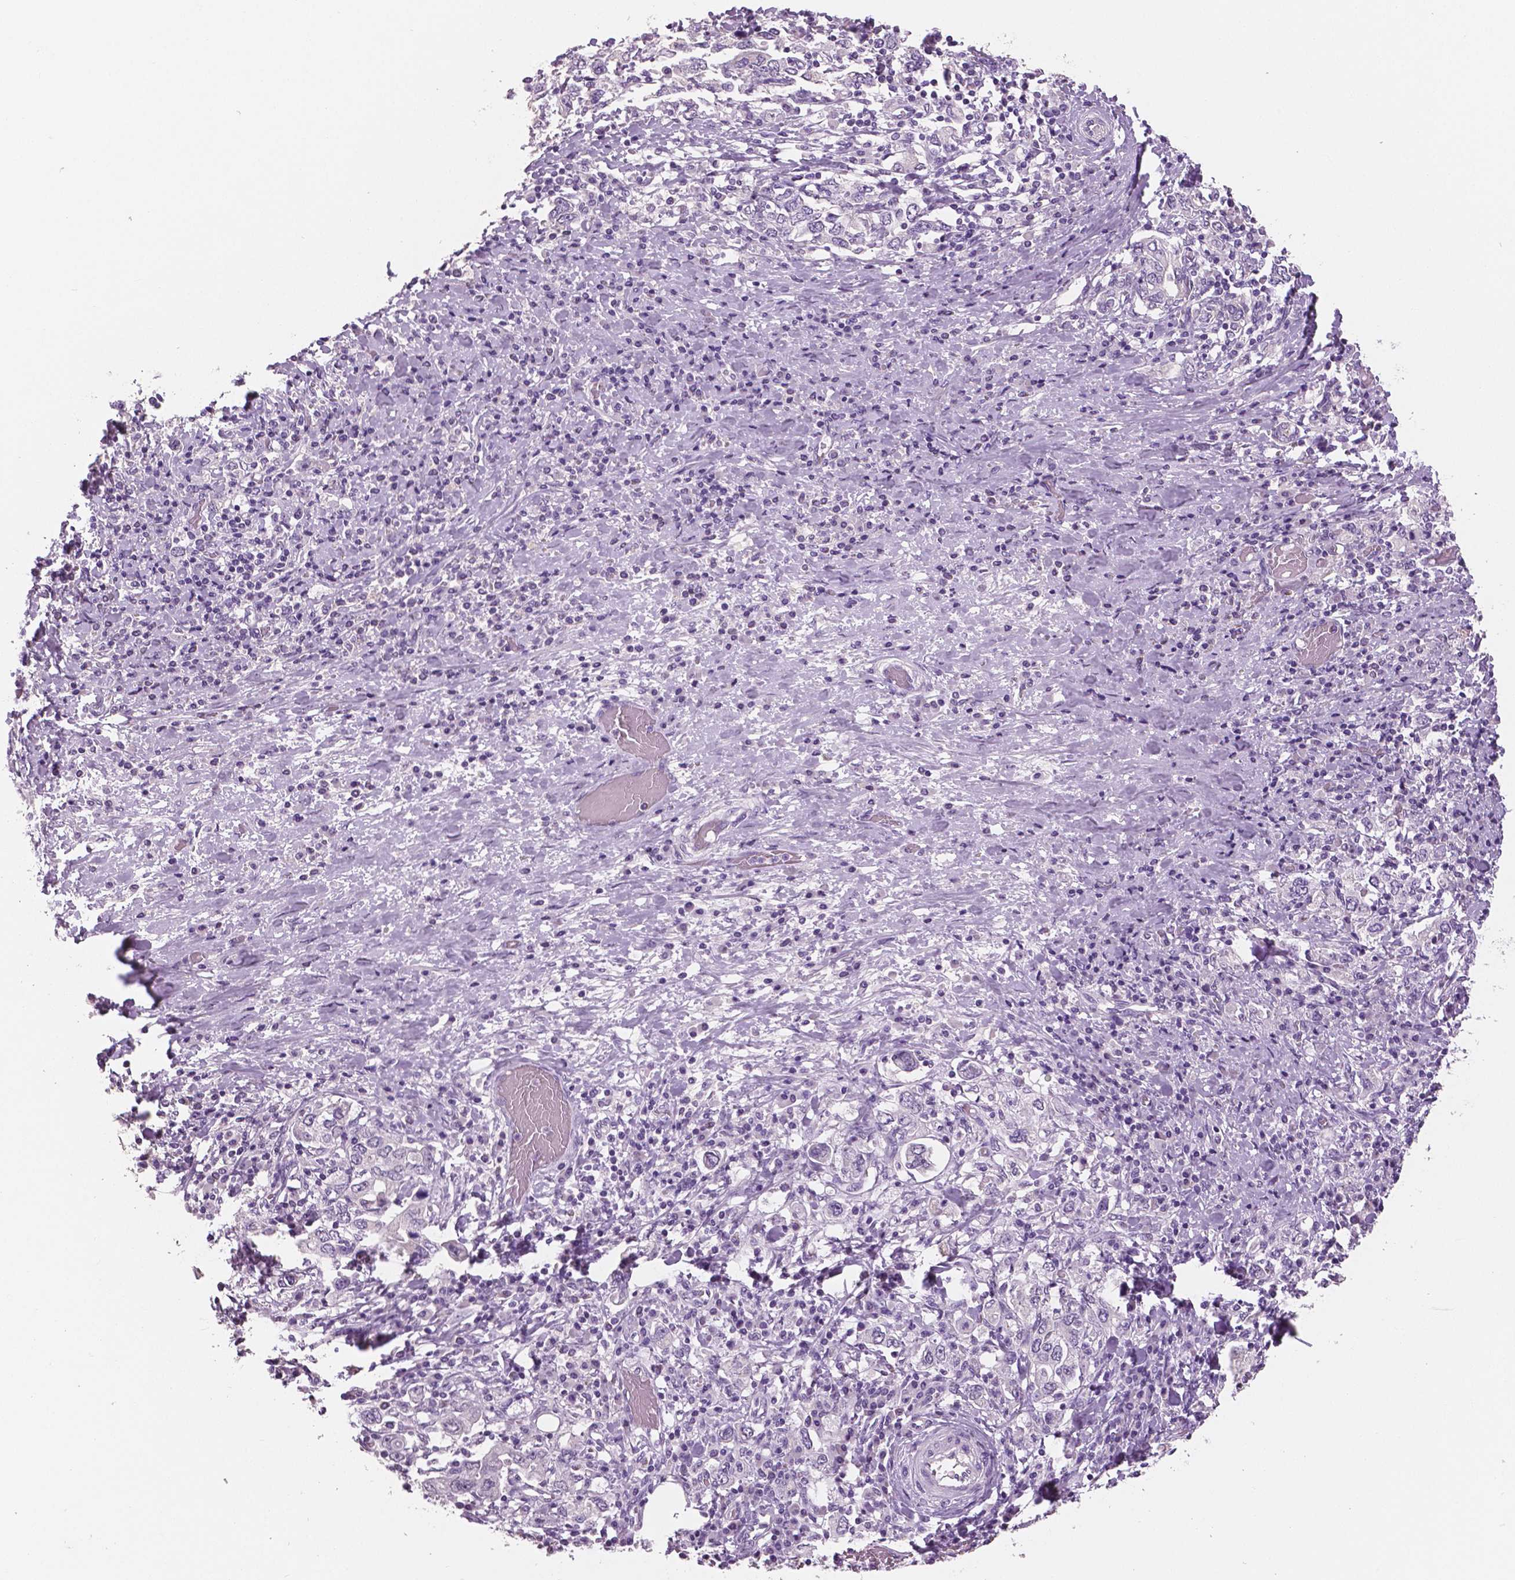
{"staining": {"intensity": "negative", "quantity": "none", "location": "none"}, "tissue": "stomach cancer", "cell_type": "Tumor cells", "image_type": "cancer", "snomed": [{"axis": "morphology", "description": "Adenocarcinoma, NOS"}, {"axis": "topography", "description": "Stomach, upper"}, {"axis": "topography", "description": "Stomach"}], "caption": "This is a micrograph of immunohistochemistry staining of stomach adenocarcinoma, which shows no positivity in tumor cells.", "gene": "NECAB2", "patient": {"sex": "male", "age": 62}}